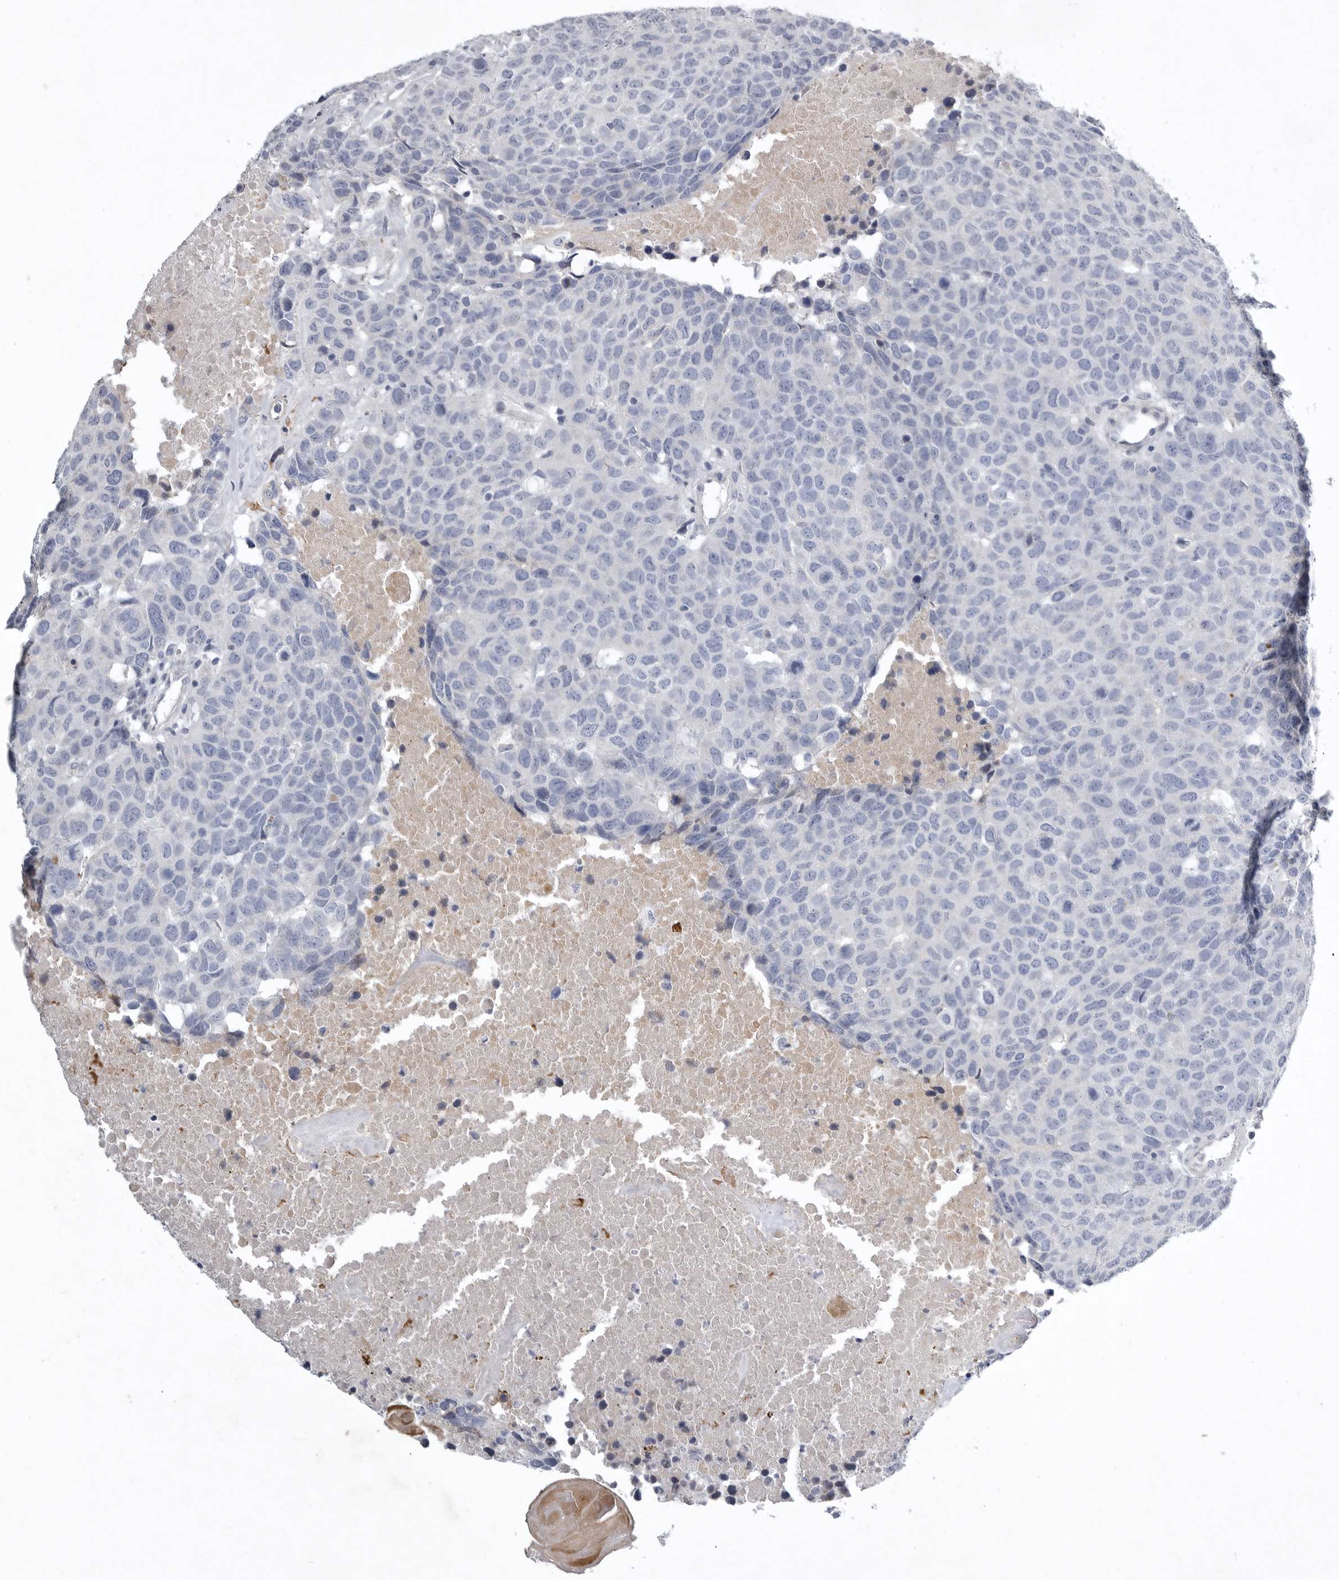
{"staining": {"intensity": "negative", "quantity": "none", "location": "none"}, "tissue": "head and neck cancer", "cell_type": "Tumor cells", "image_type": "cancer", "snomed": [{"axis": "morphology", "description": "Squamous cell carcinoma, NOS"}, {"axis": "topography", "description": "Head-Neck"}], "caption": "High power microscopy micrograph of an IHC histopathology image of head and neck squamous cell carcinoma, revealing no significant positivity in tumor cells.", "gene": "CRP", "patient": {"sex": "male", "age": 66}}